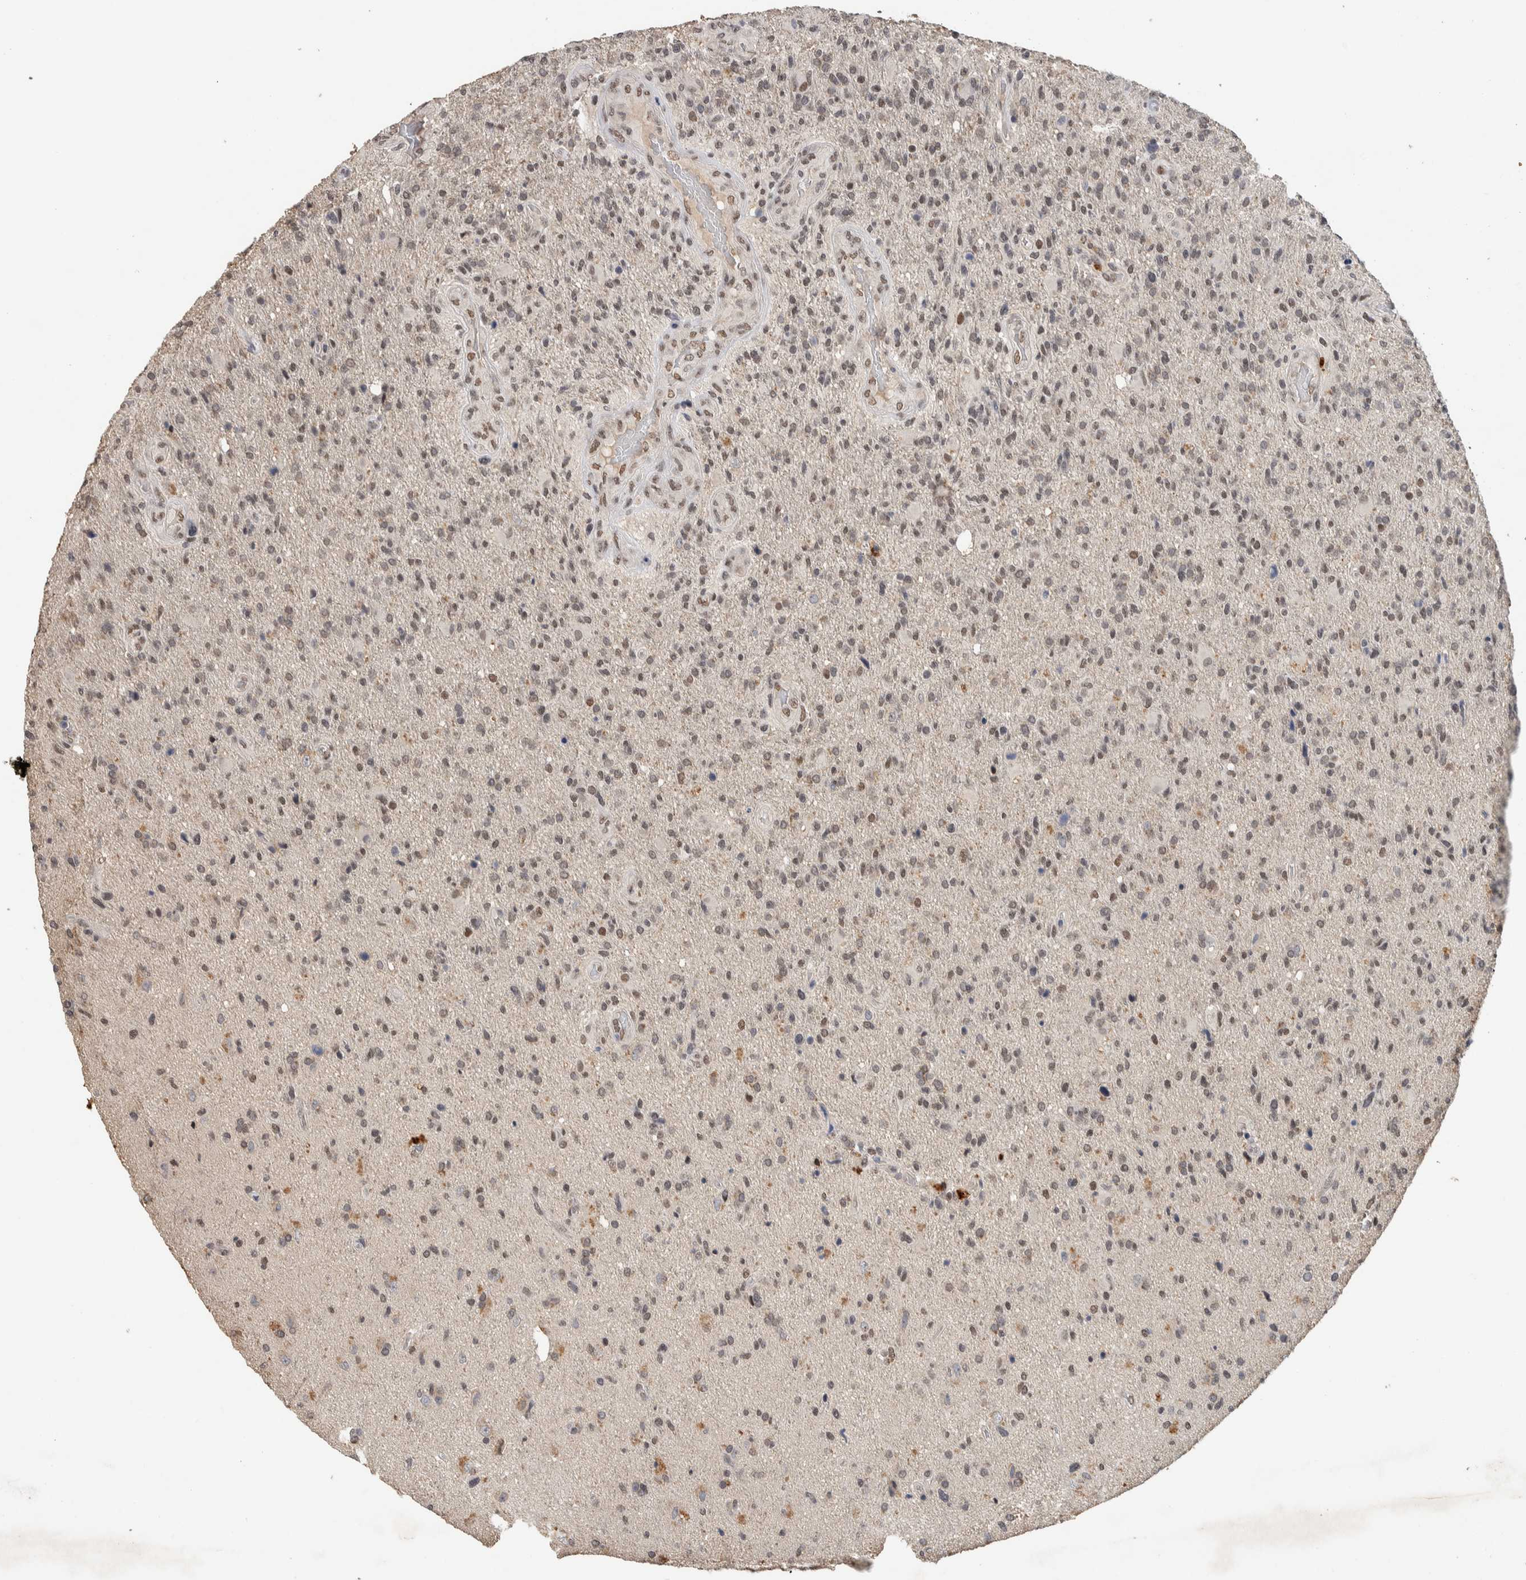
{"staining": {"intensity": "weak", "quantity": ">75%", "location": "nuclear"}, "tissue": "glioma", "cell_type": "Tumor cells", "image_type": "cancer", "snomed": [{"axis": "morphology", "description": "Glioma, malignant, High grade"}, {"axis": "topography", "description": "Brain"}], "caption": "A low amount of weak nuclear staining is appreciated in approximately >75% of tumor cells in high-grade glioma (malignant) tissue.", "gene": "CYSRT1", "patient": {"sex": "male", "age": 72}}